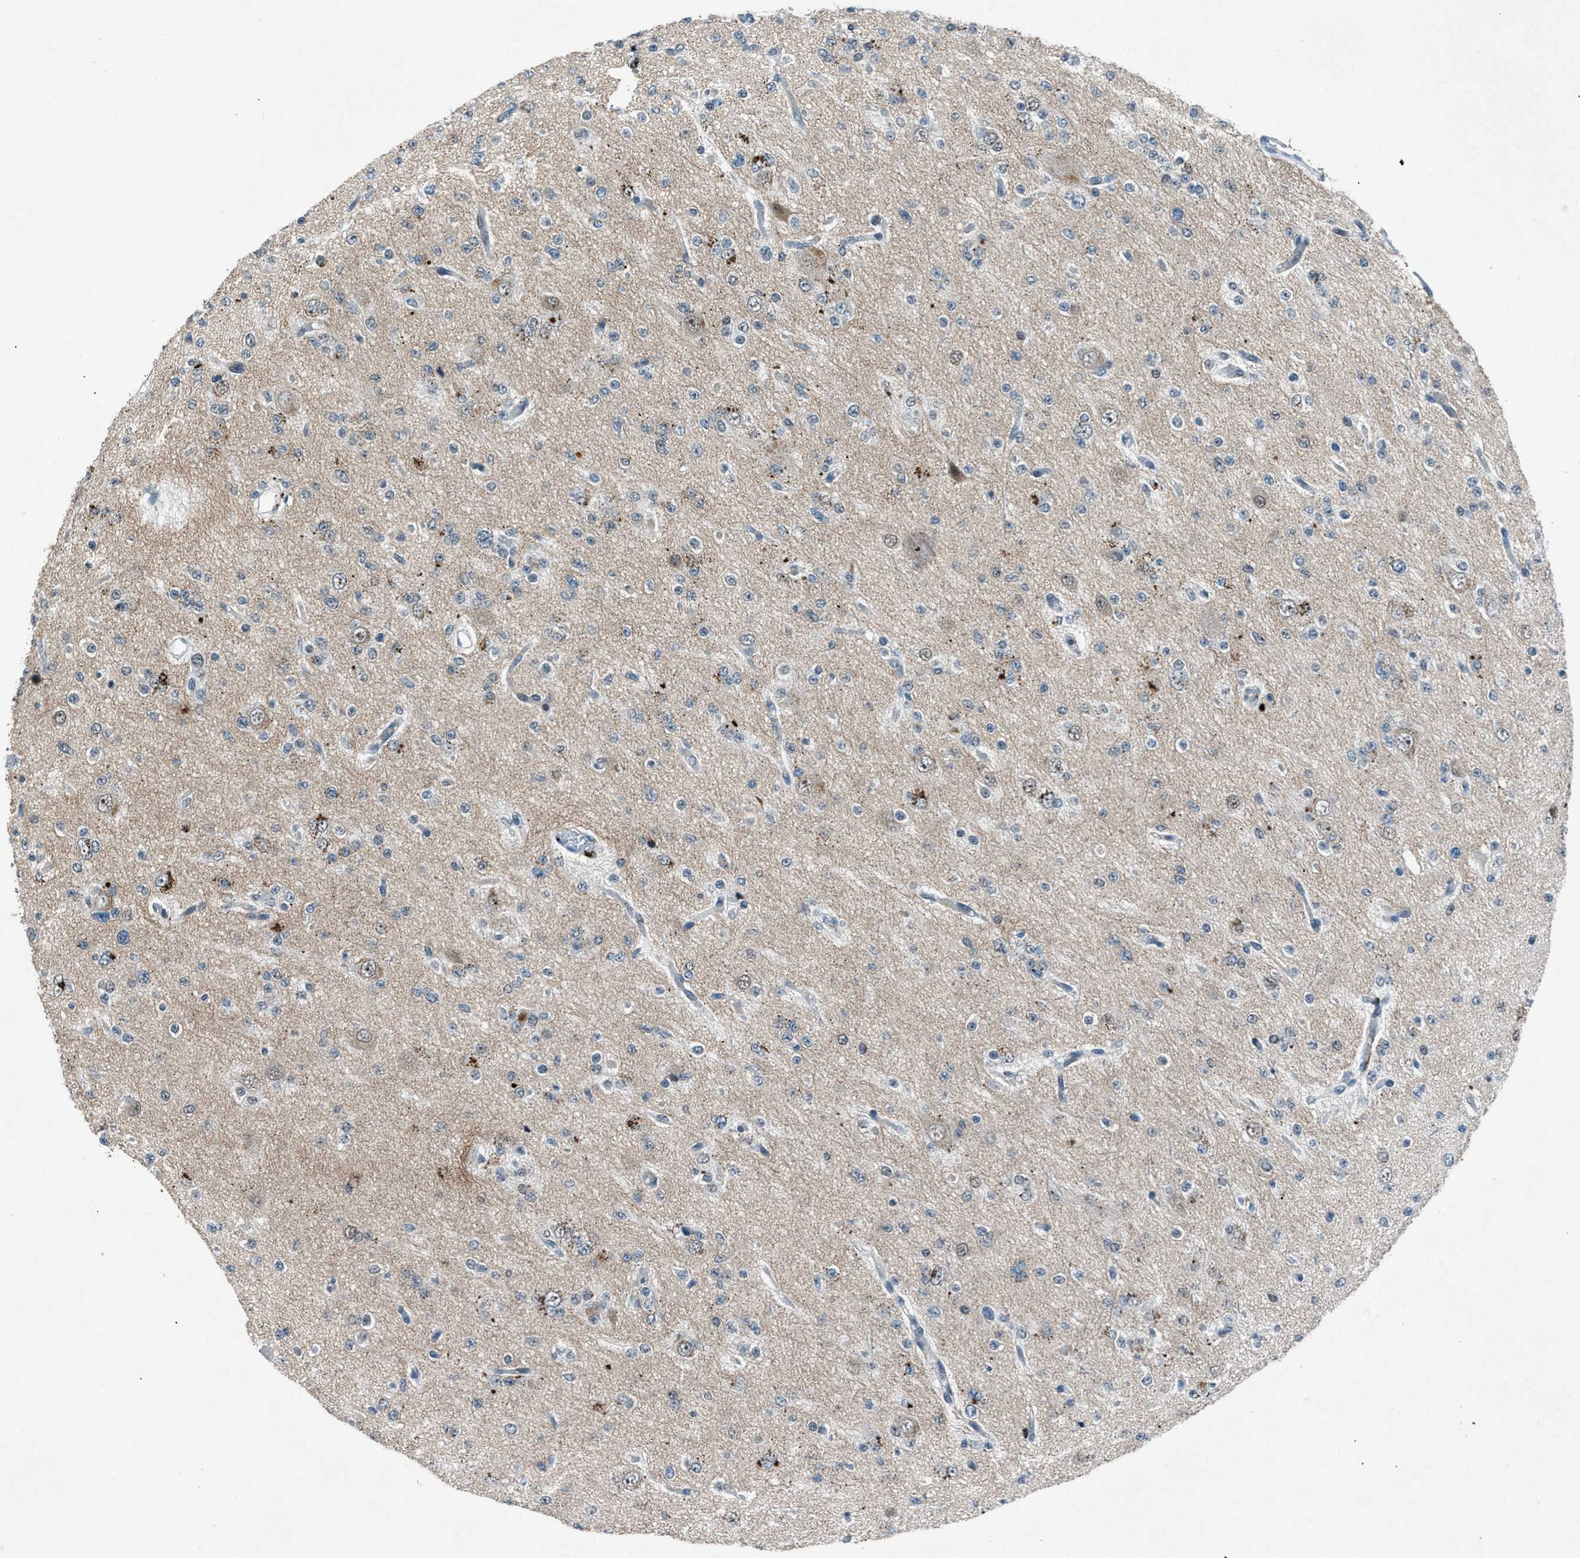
{"staining": {"intensity": "negative", "quantity": "none", "location": "none"}, "tissue": "glioma", "cell_type": "Tumor cells", "image_type": "cancer", "snomed": [{"axis": "morphology", "description": "Glioma, malignant, Low grade"}, {"axis": "topography", "description": "Brain"}], "caption": "Immunohistochemical staining of malignant glioma (low-grade) reveals no significant positivity in tumor cells.", "gene": "ADCY1", "patient": {"sex": "male", "age": 38}}